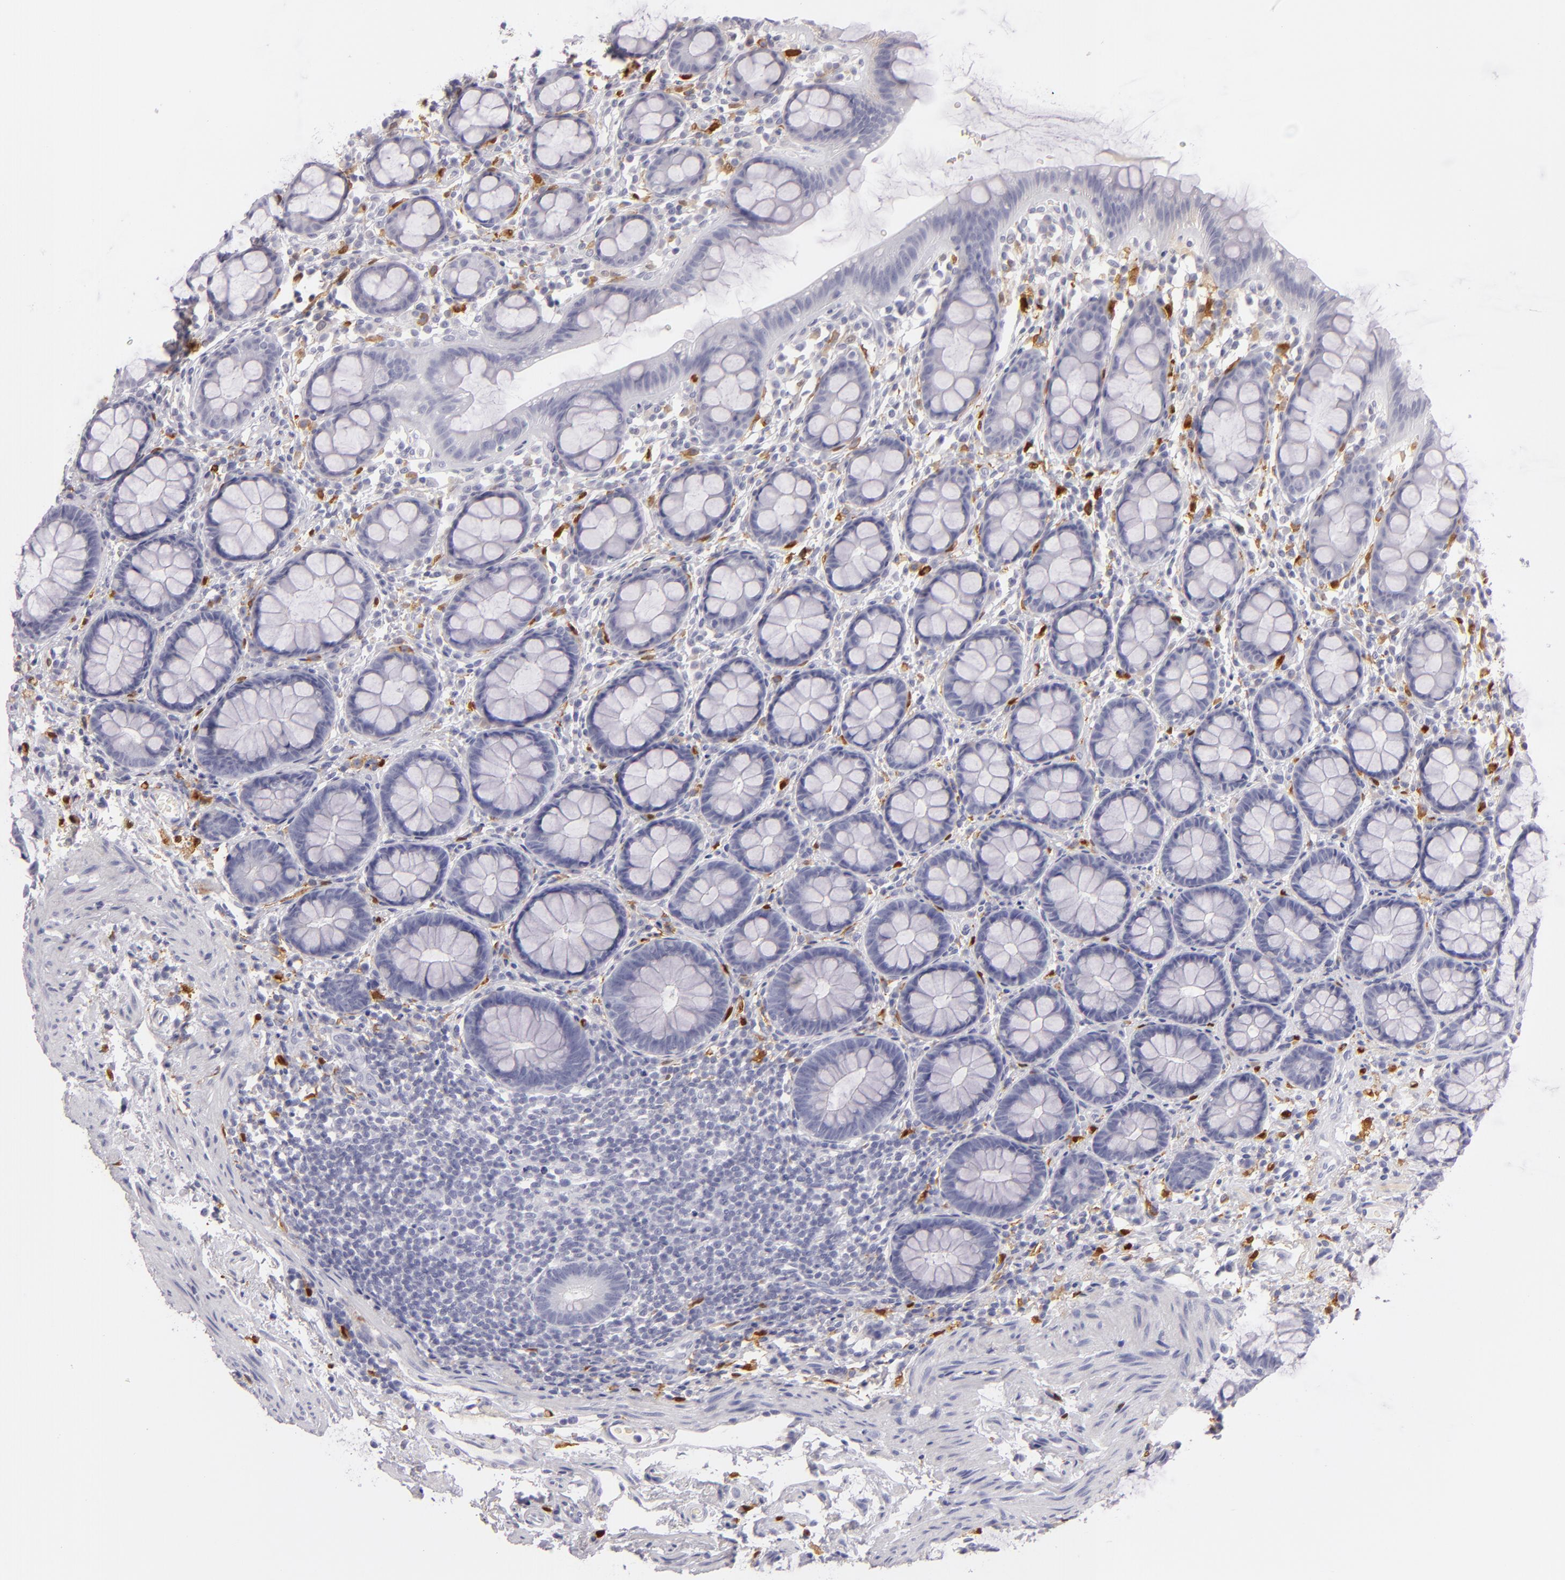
{"staining": {"intensity": "negative", "quantity": "none", "location": "none"}, "tissue": "rectum", "cell_type": "Glandular cells", "image_type": "normal", "snomed": [{"axis": "morphology", "description": "Normal tissue, NOS"}, {"axis": "topography", "description": "Rectum"}], "caption": "High magnification brightfield microscopy of unremarkable rectum stained with DAB (3,3'-diaminobenzidine) (brown) and counterstained with hematoxylin (blue): glandular cells show no significant positivity. (DAB IHC with hematoxylin counter stain).", "gene": "F13A1", "patient": {"sex": "male", "age": 92}}